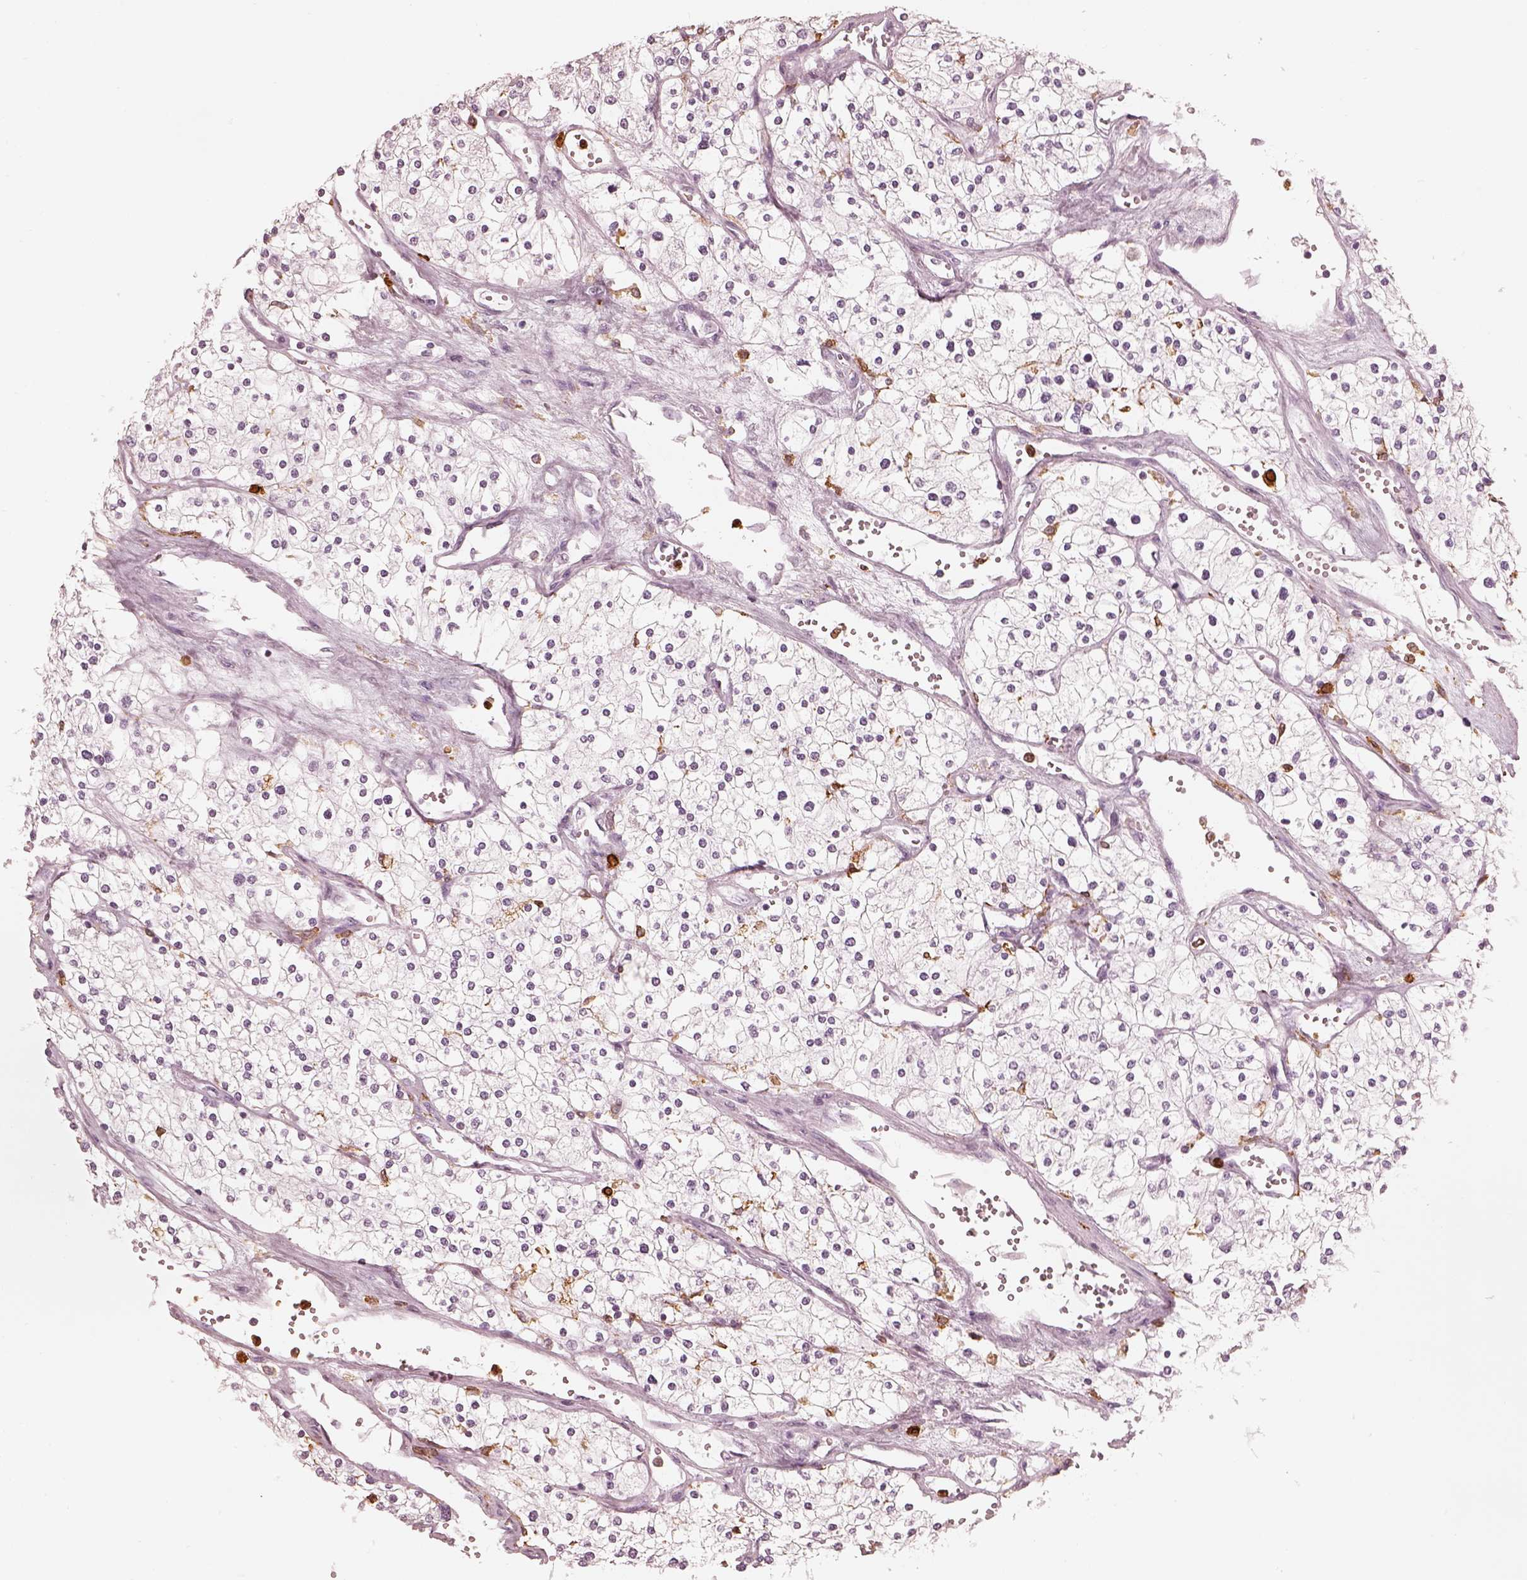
{"staining": {"intensity": "negative", "quantity": "none", "location": "none"}, "tissue": "renal cancer", "cell_type": "Tumor cells", "image_type": "cancer", "snomed": [{"axis": "morphology", "description": "Adenocarcinoma, NOS"}, {"axis": "topography", "description": "Kidney"}], "caption": "Protein analysis of adenocarcinoma (renal) demonstrates no significant positivity in tumor cells.", "gene": "ALOX5", "patient": {"sex": "male", "age": 80}}